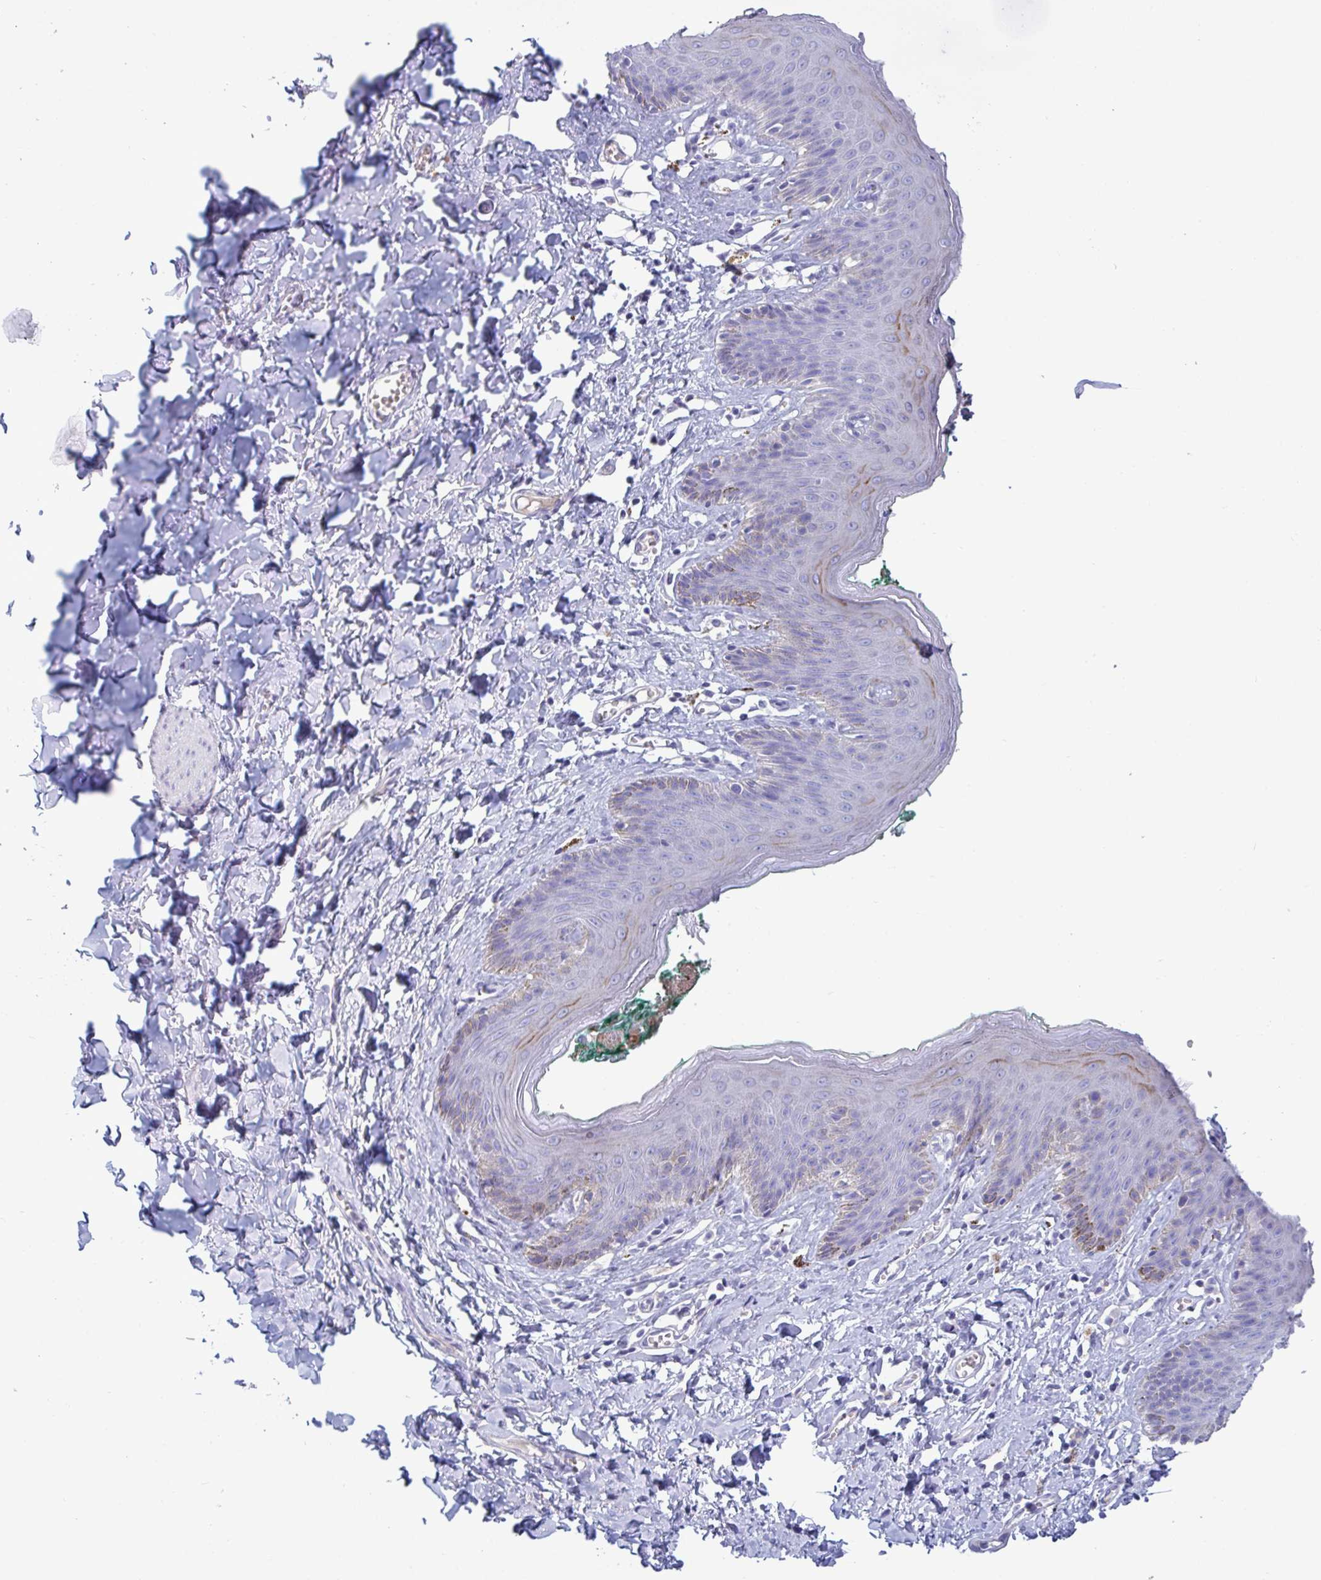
{"staining": {"intensity": "negative", "quantity": "none", "location": "none"}, "tissue": "skin", "cell_type": "Epidermal cells", "image_type": "normal", "snomed": [{"axis": "morphology", "description": "Normal tissue, NOS"}, {"axis": "topography", "description": "Vulva"}, {"axis": "topography", "description": "Peripheral nerve tissue"}], "caption": "A photomicrograph of skin stained for a protein demonstrates no brown staining in epidermal cells. (Brightfield microscopy of DAB (3,3'-diaminobenzidine) immunohistochemistry at high magnification).", "gene": "TAS2R38", "patient": {"sex": "female", "age": 66}}